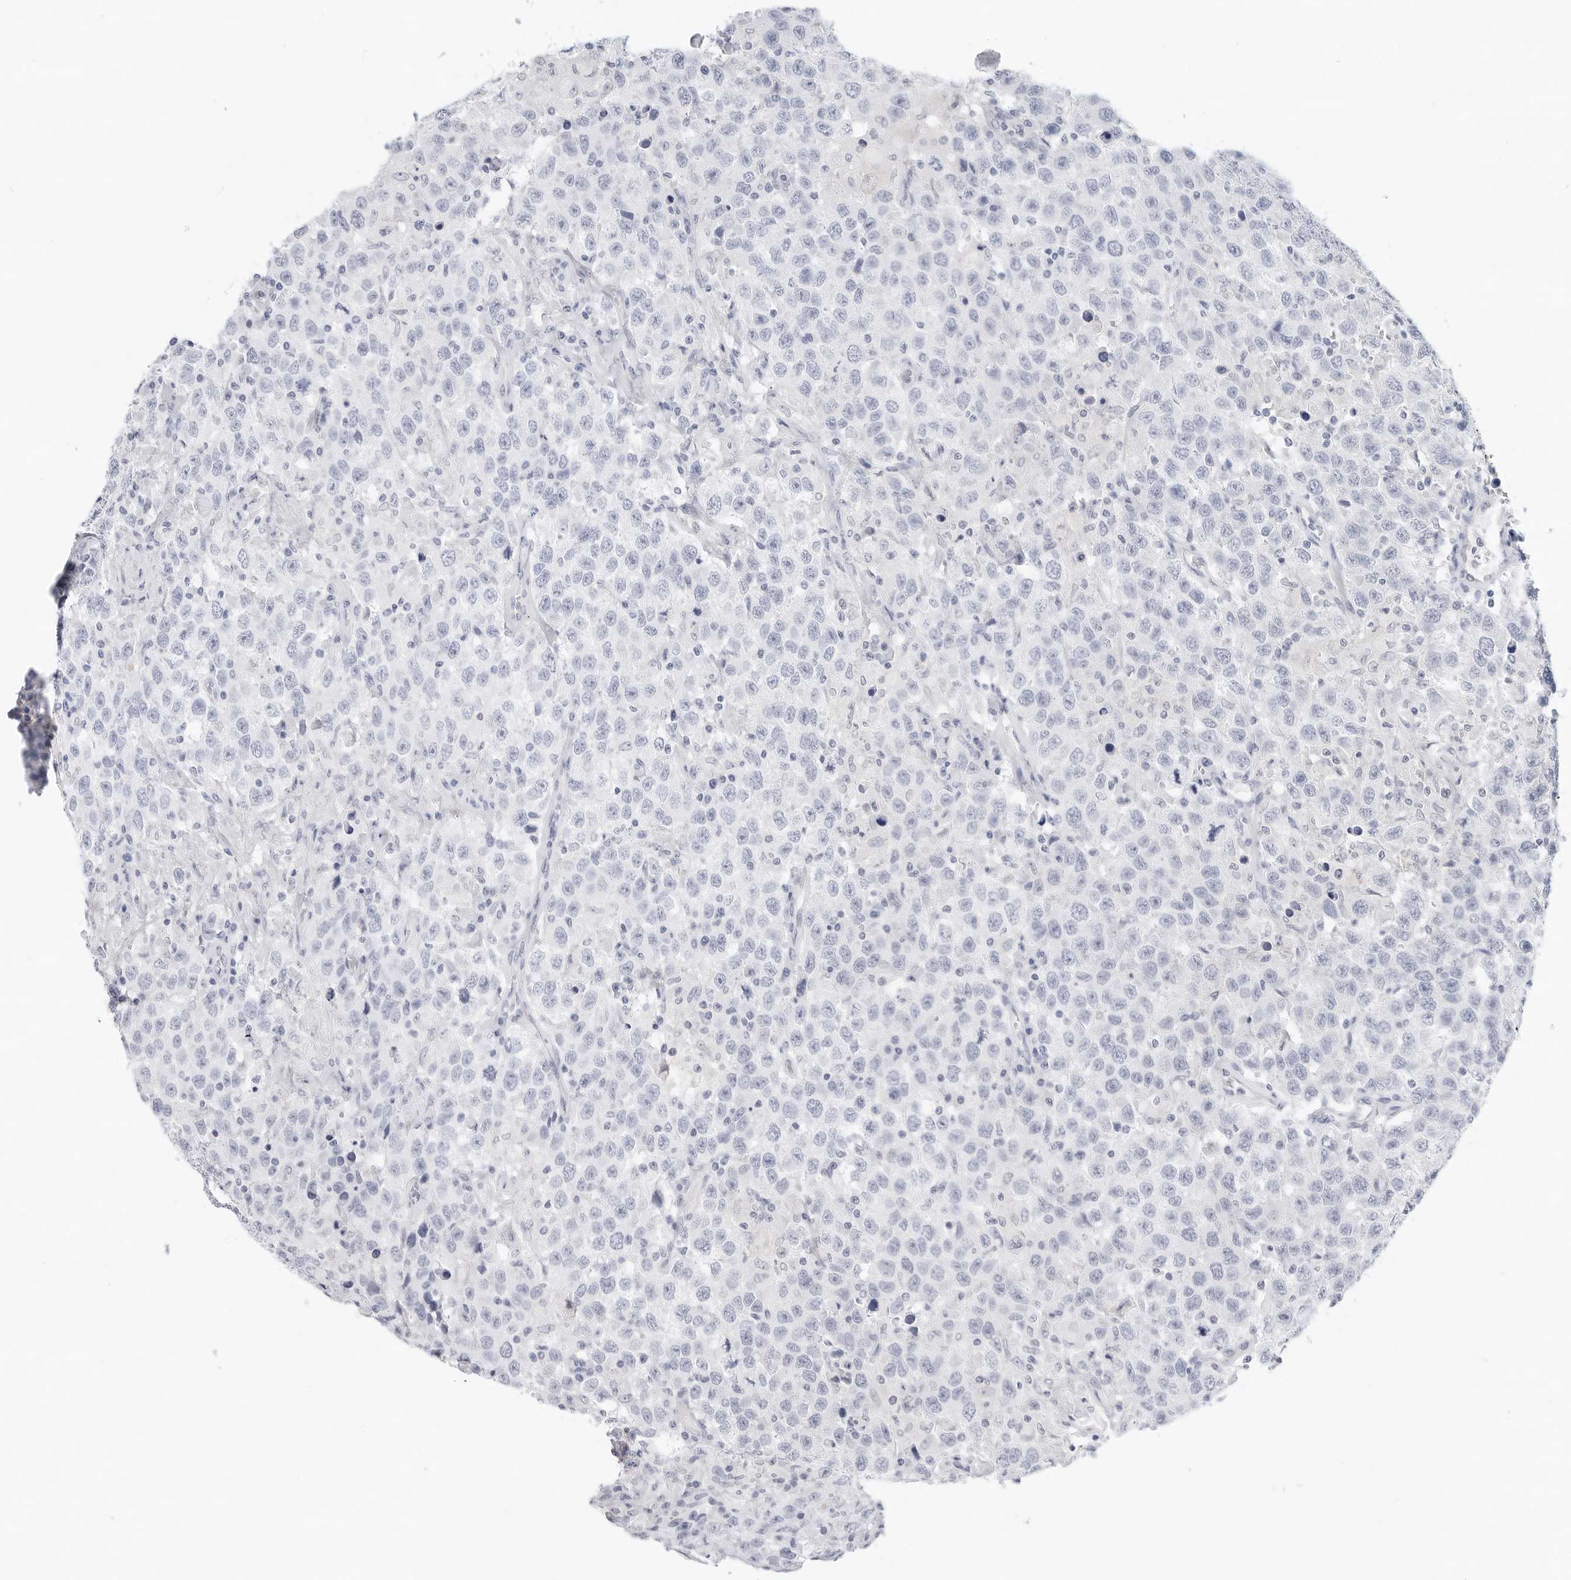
{"staining": {"intensity": "negative", "quantity": "none", "location": "none"}, "tissue": "testis cancer", "cell_type": "Tumor cells", "image_type": "cancer", "snomed": [{"axis": "morphology", "description": "Seminoma, NOS"}, {"axis": "topography", "description": "Testis"}], "caption": "A micrograph of human testis seminoma is negative for staining in tumor cells.", "gene": "SLC19A1", "patient": {"sex": "male", "age": 41}}